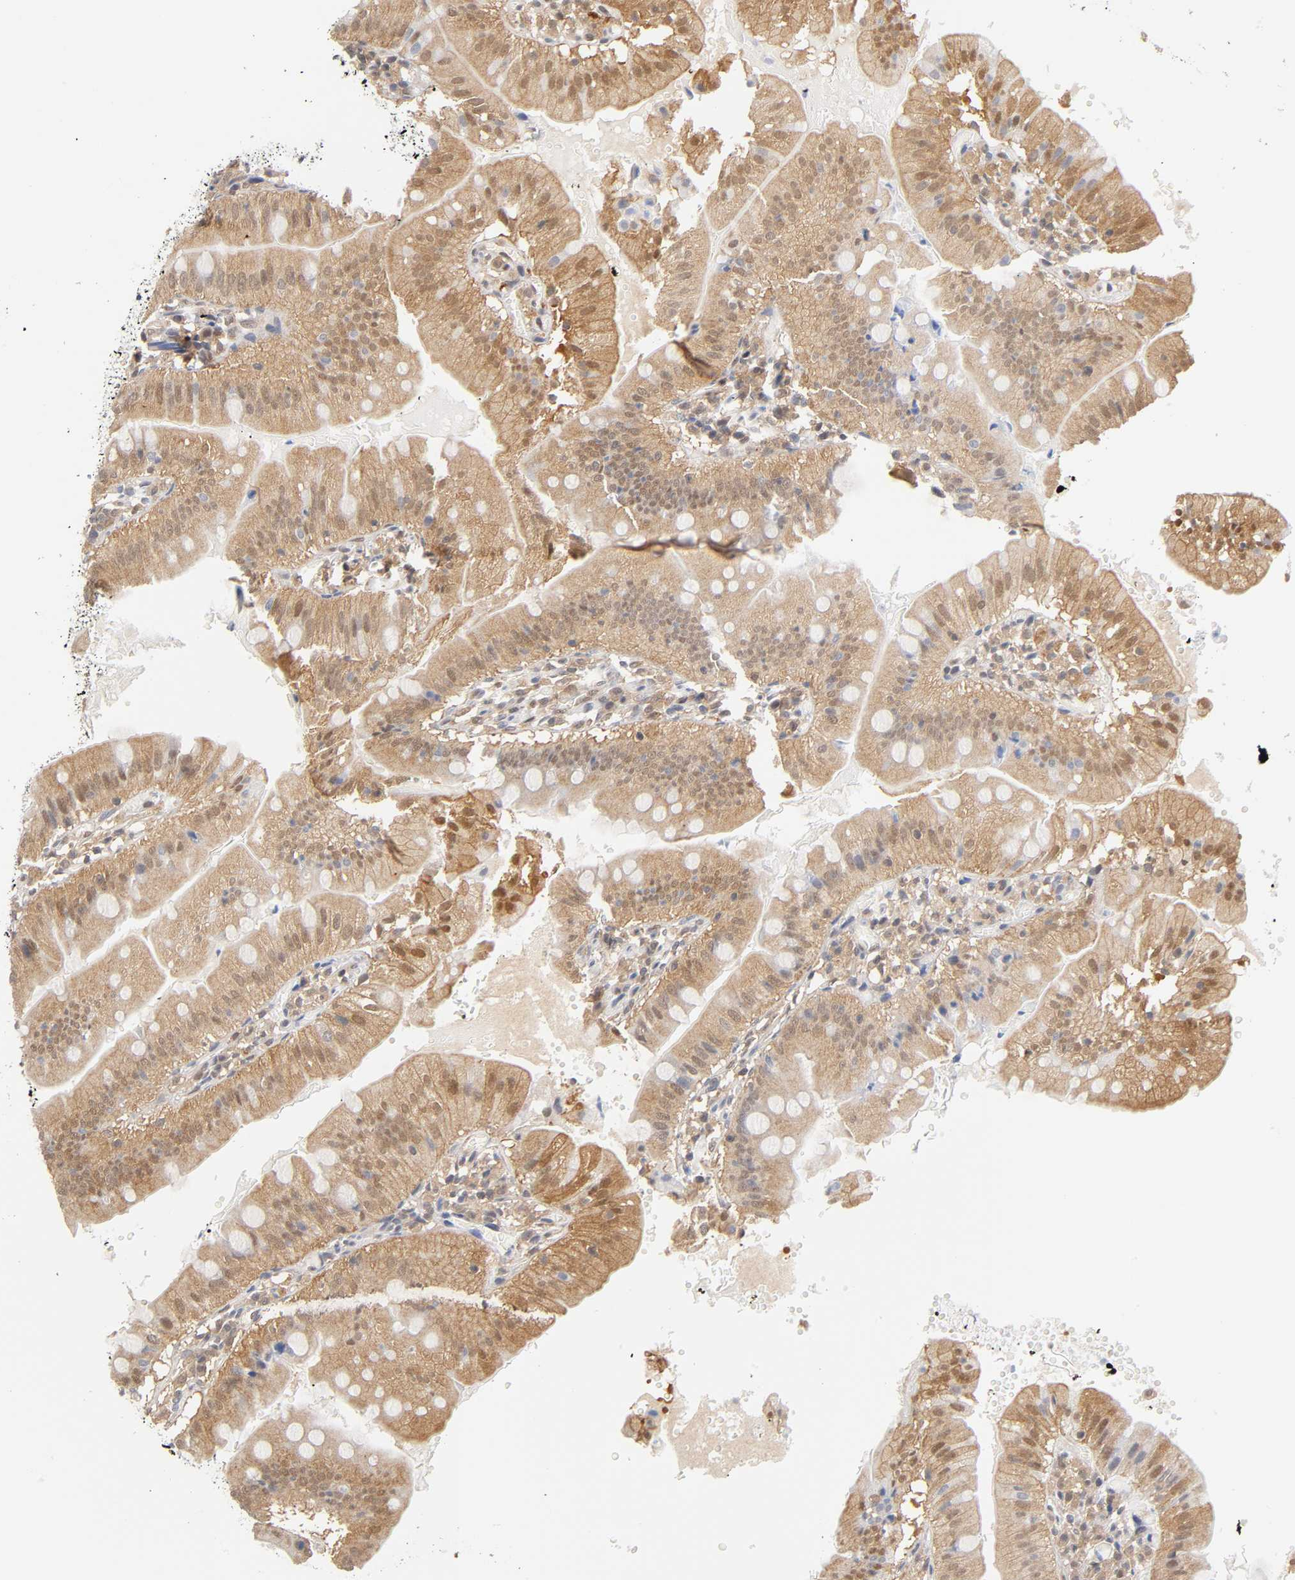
{"staining": {"intensity": "moderate", "quantity": ">75%", "location": "cytoplasmic/membranous"}, "tissue": "small intestine", "cell_type": "Glandular cells", "image_type": "normal", "snomed": [{"axis": "morphology", "description": "Normal tissue, NOS"}, {"axis": "topography", "description": "Small intestine"}], "caption": "This image exhibits immunohistochemistry staining of unremarkable small intestine, with medium moderate cytoplasmic/membranous positivity in about >75% of glandular cells.", "gene": "DFFB", "patient": {"sex": "male", "age": 71}}